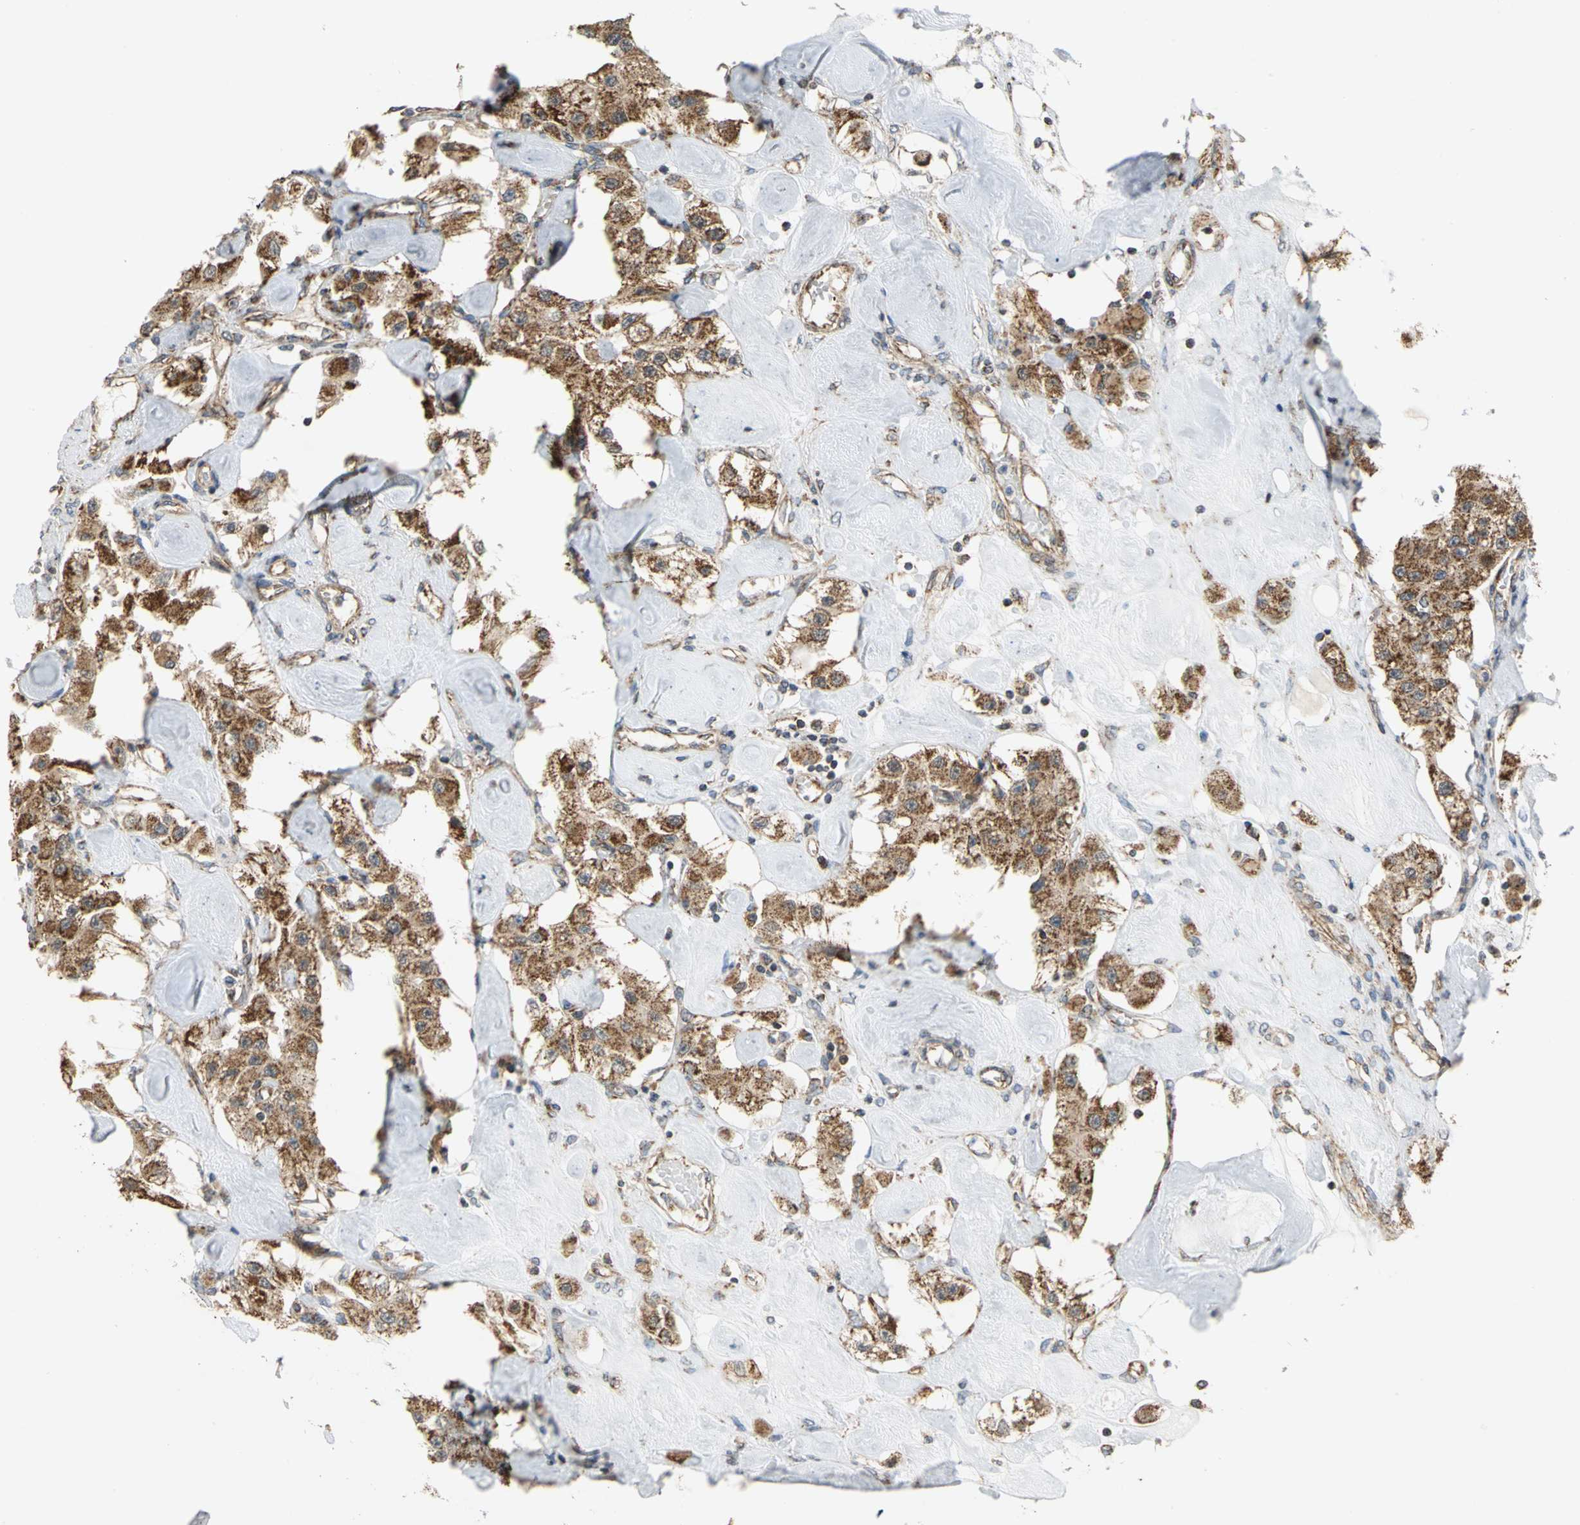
{"staining": {"intensity": "moderate", "quantity": ">75%", "location": "cytoplasmic/membranous"}, "tissue": "carcinoid", "cell_type": "Tumor cells", "image_type": "cancer", "snomed": [{"axis": "morphology", "description": "Carcinoid, malignant, NOS"}, {"axis": "topography", "description": "Pancreas"}], "caption": "Immunohistochemistry (IHC) histopathology image of neoplastic tissue: human carcinoid stained using immunohistochemistry displays medium levels of moderate protein expression localized specifically in the cytoplasmic/membranous of tumor cells, appearing as a cytoplasmic/membranous brown color.", "gene": "MRPS22", "patient": {"sex": "male", "age": 41}}